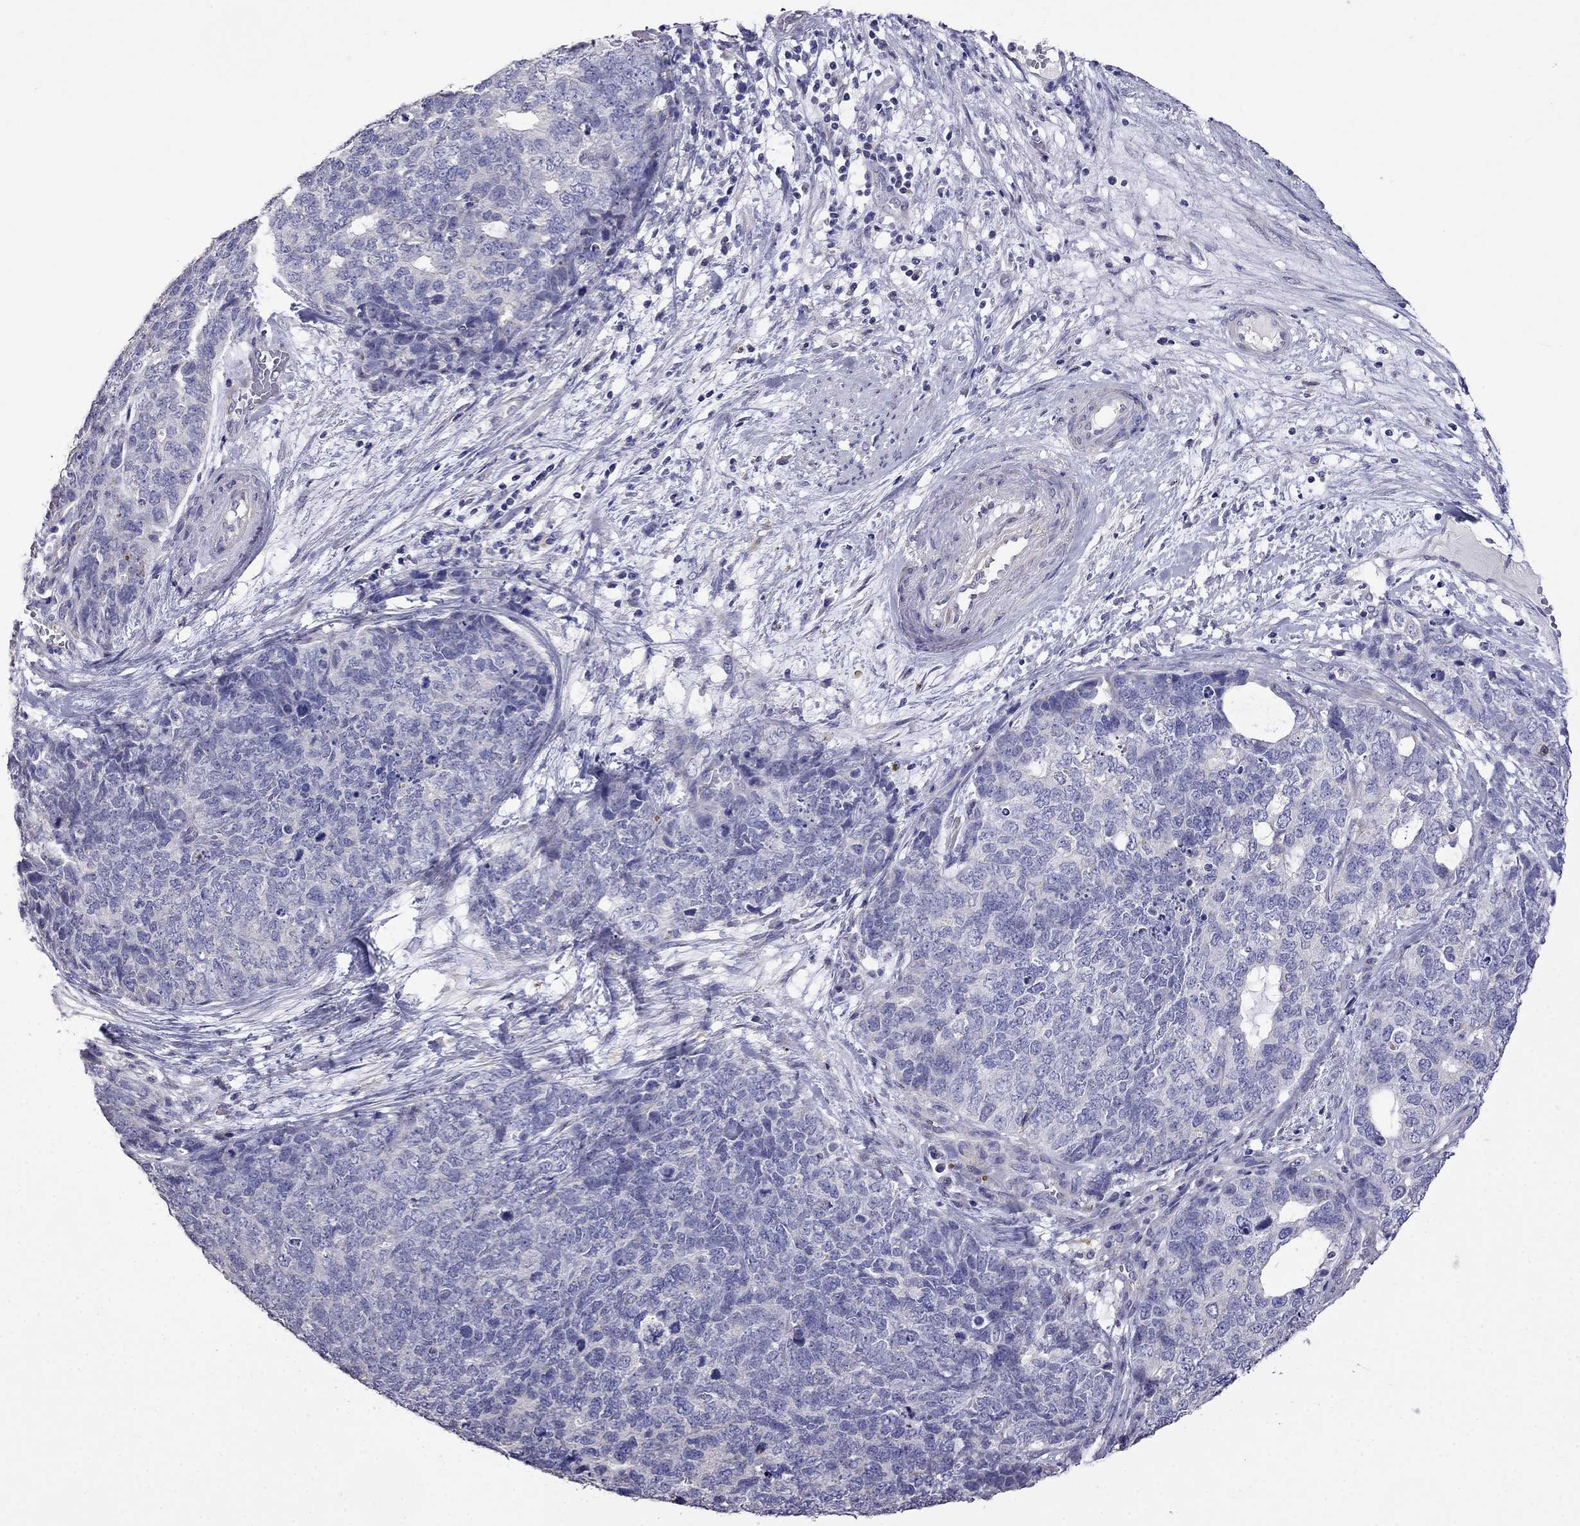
{"staining": {"intensity": "negative", "quantity": "none", "location": "none"}, "tissue": "cervical cancer", "cell_type": "Tumor cells", "image_type": "cancer", "snomed": [{"axis": "morphology", "description": "Squamous cell carcinoma, NOS"}, {"axis": "topography", "description": "Cervix"}], "caption": "Human squamous cell carcinoma (cervical) stained for a protein using immunohistochemistry displays no positivity in tumor cells.", "gene": "AK5", "patient": {"sex": "female", "age": 63}}